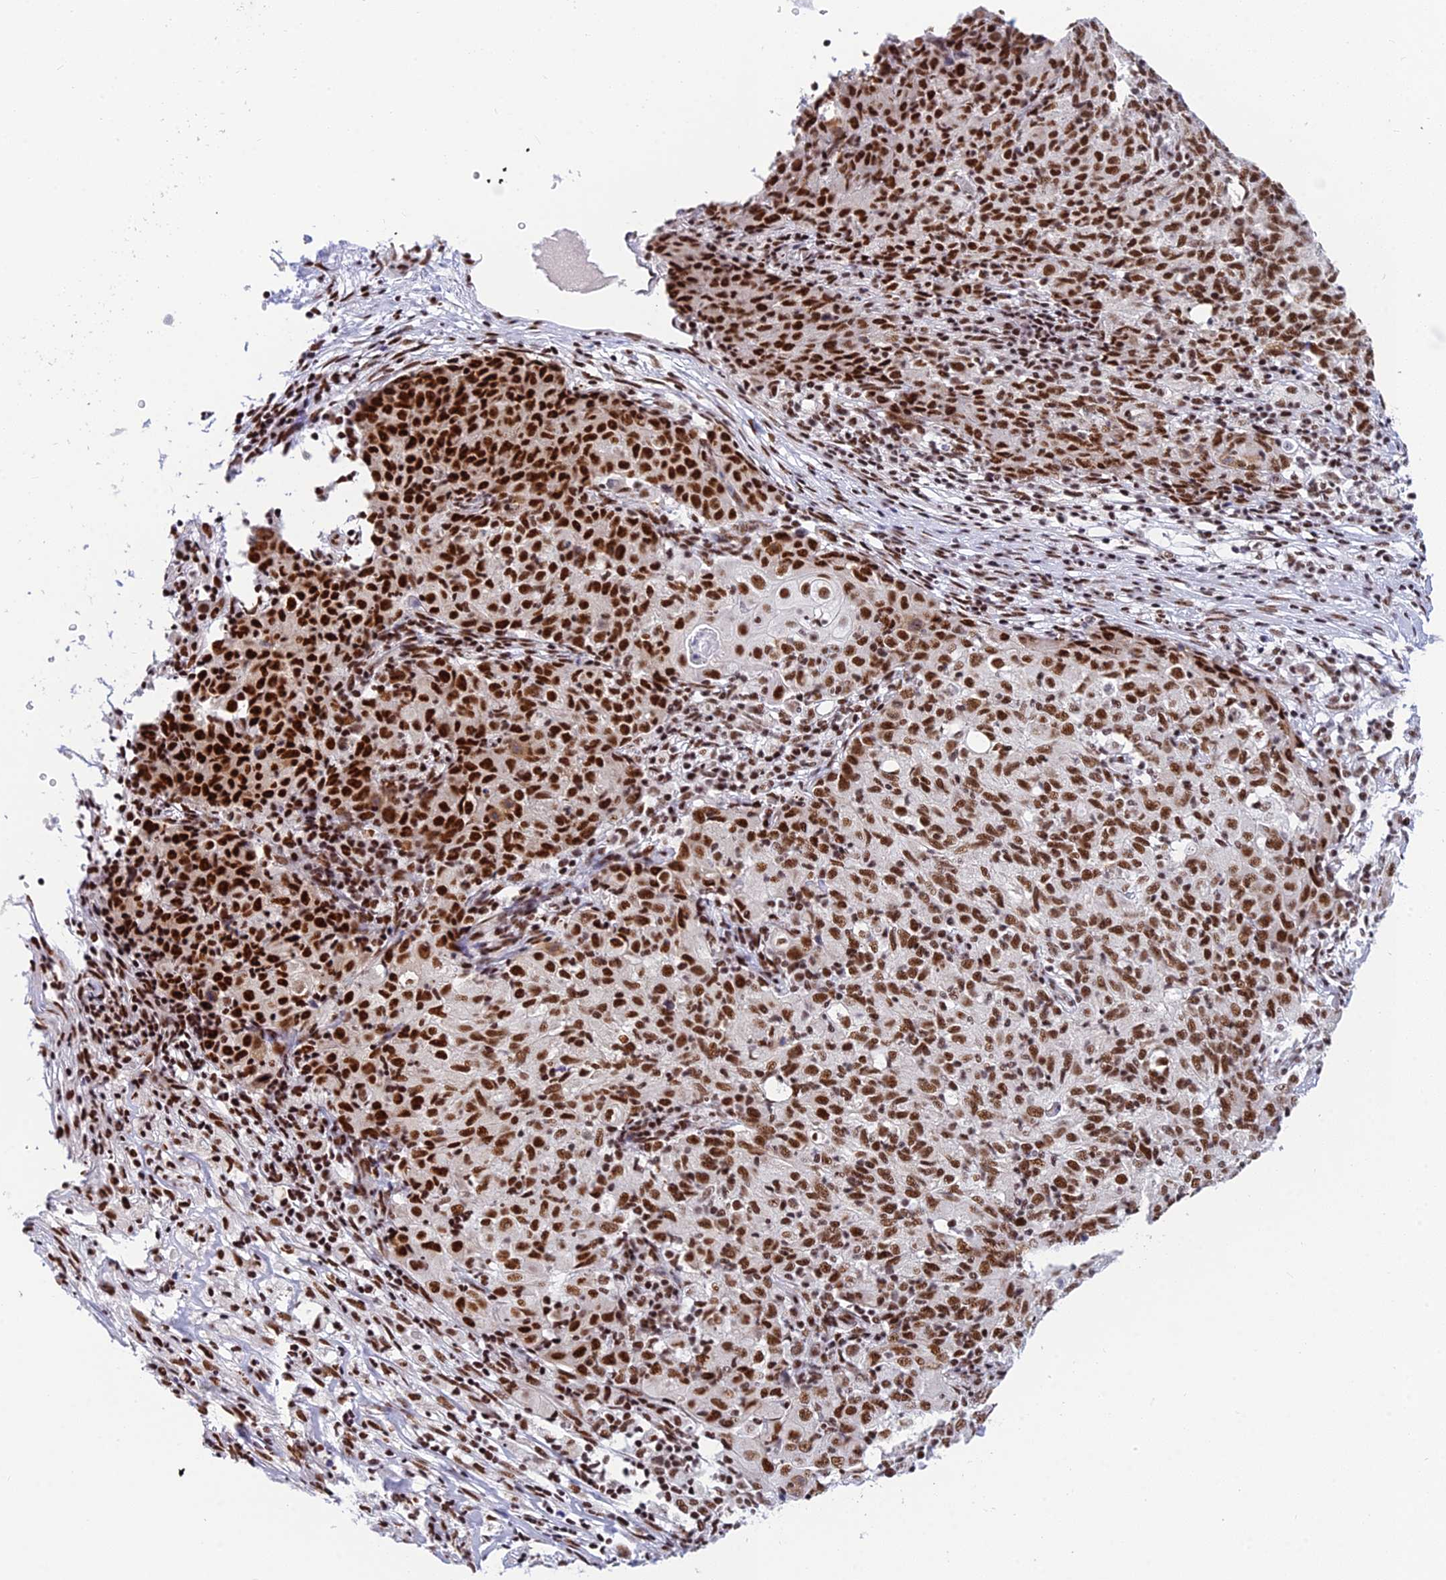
{"staining": {"intensity": "strong", "quantity": ">75%", "location": "nuclear"}, "tissue": "ovarian cancer", "cell_type": "Tumor cells", "image_type": "cancer", "snomed": [{"axis": "morphology", "description": "Carcinoma, endometroid"}, {"axis": "topography", "description": "Ovary"}], "caption": "Immunohistochemical staining of human ovarian cancer exhibits strong nuclear protein positivity in approximately >75% of tumor cells.", "gene": "USP22", "patient": {"sex": "female", "age": 42}}